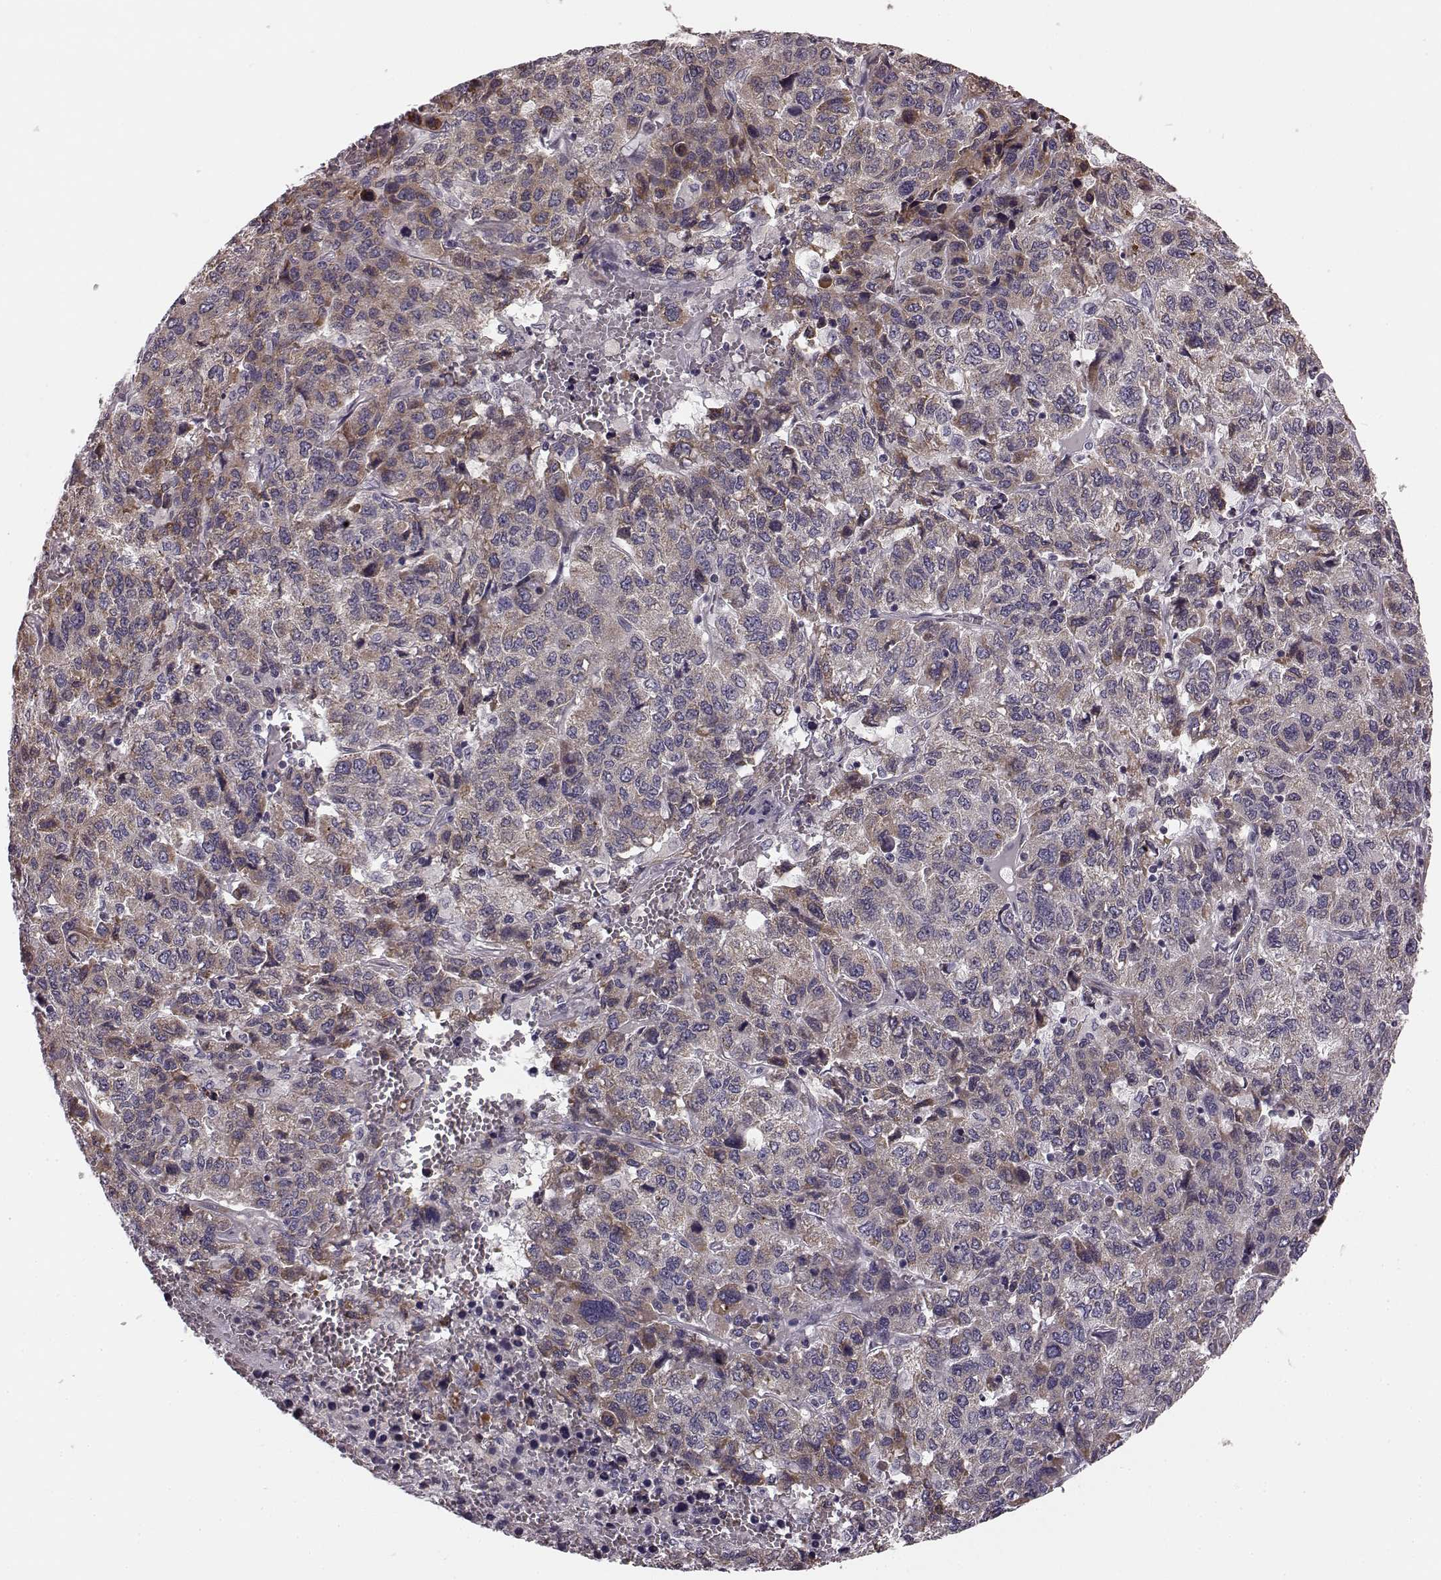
{"staining": {"intensity": "moderate", "quantity": "25%-75%", "location": "cytoplasmic/membranous"}, "tissue": "liver cancer", "cell_type": "Tumor cells", "image_type": "cancer", "snomed": [{"axis": "morphology", "description": "Carcinoma, Hepatocellular, NOS"}, {"axis": "topography", "description": "Liver"}], "caption": "An image of human liver hepatocellular carcinoma stained for a protein displays moderate cytoplasmic/membranous brown staining in tumor cells.", "gene": "FAM234B", "patient": {"sex": "male", "age": 69}}